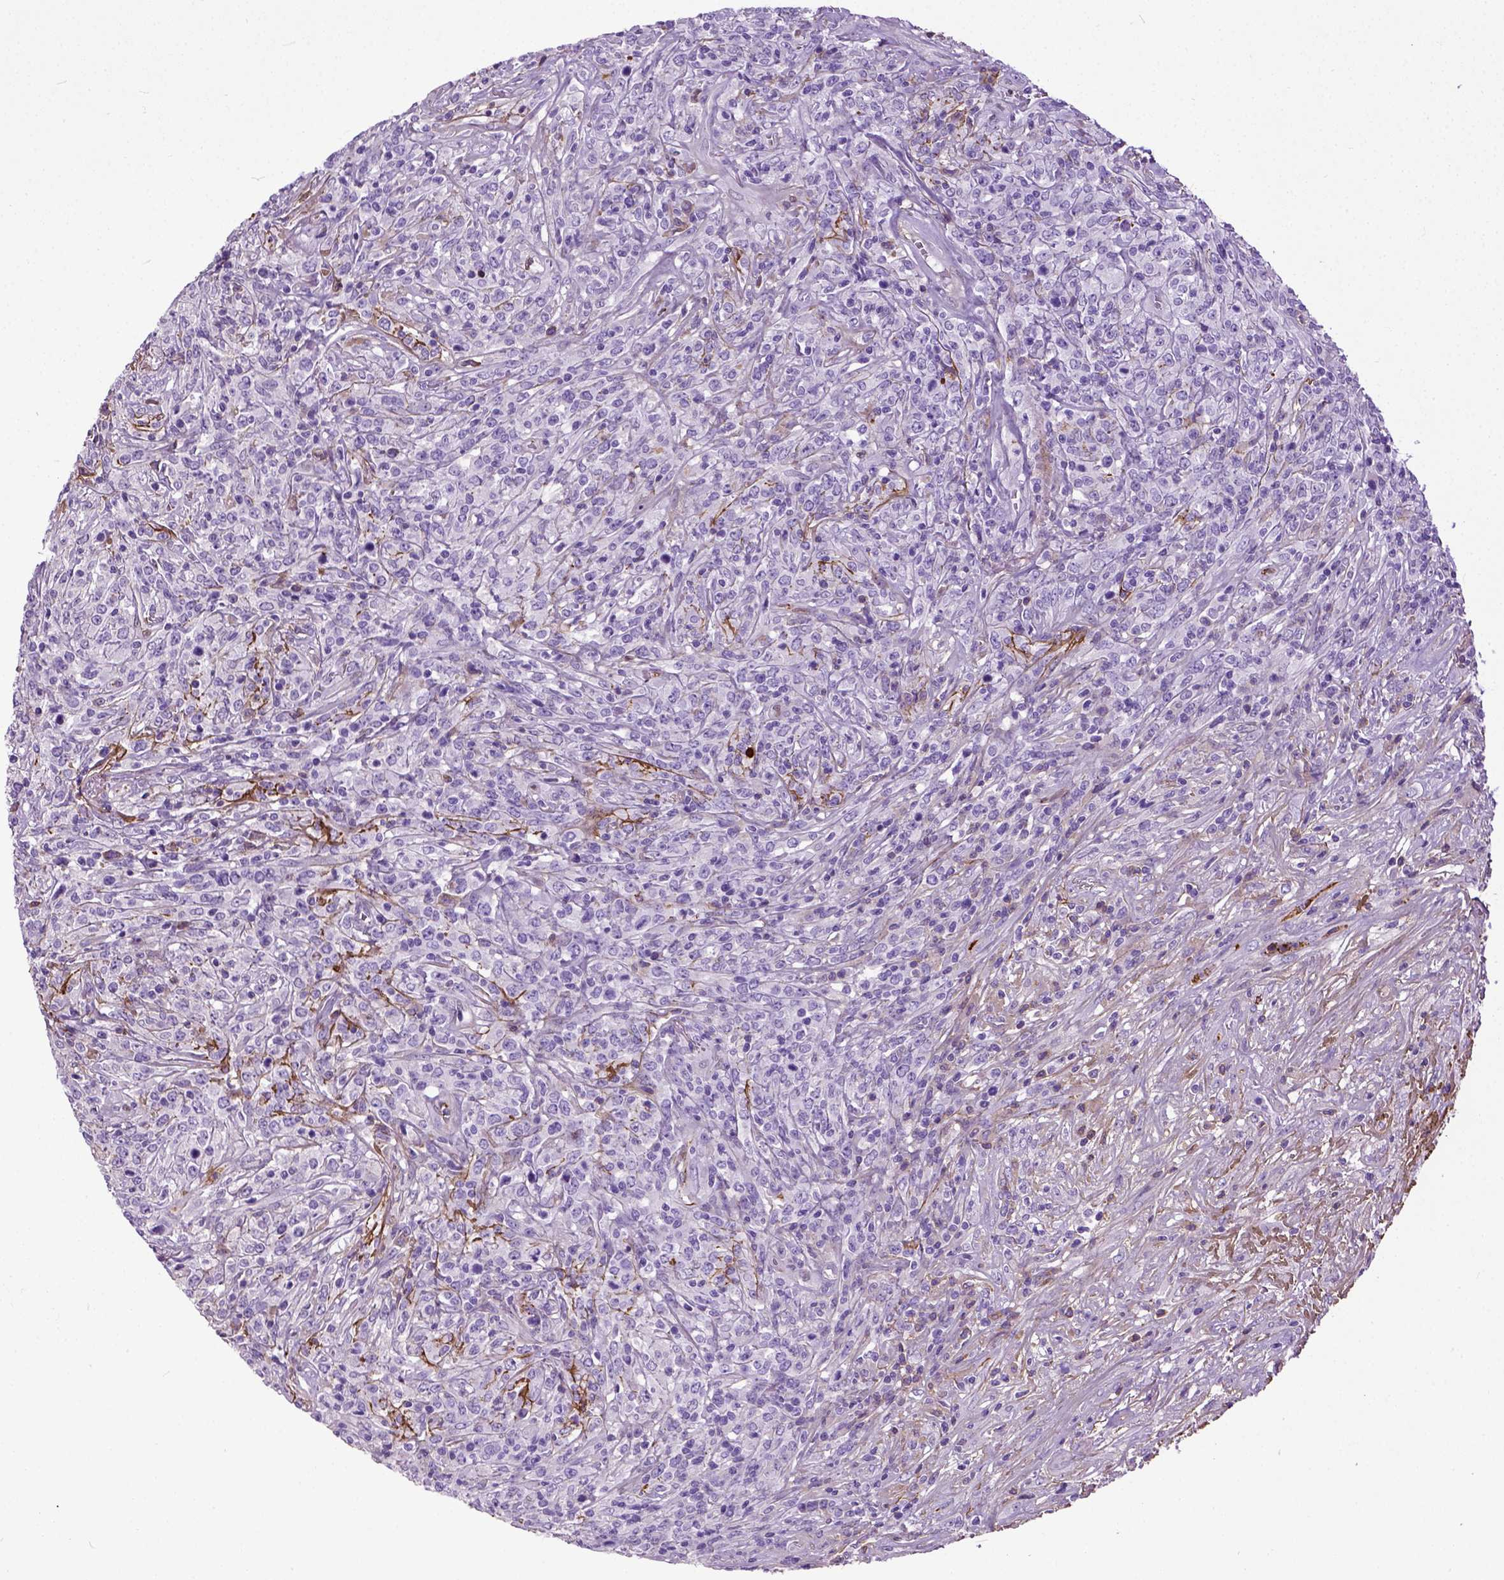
{"staining": {"intensity": "negative", "quantity": "none", "location": "none"}, "tissue": "lymphoma", "cell_type": "Tumor cells", "image_type": "cancer", "snomed": [{"axis": "morphology", "description": "Malignant lymphoma, non-Hodgkin's type, High grade"}, {"axis": "topography", "description": "Lung"}], "caption": "High power microscopy micrograph of an immunohistochemistry (IHC) micrograph of malignant lymphoma, non-Hodgkin's type (high-grade), revealing no significant positivity in tumor cells.", "gene": "ADAMTS8", "patient": {"sex": "male", "age": 79}}